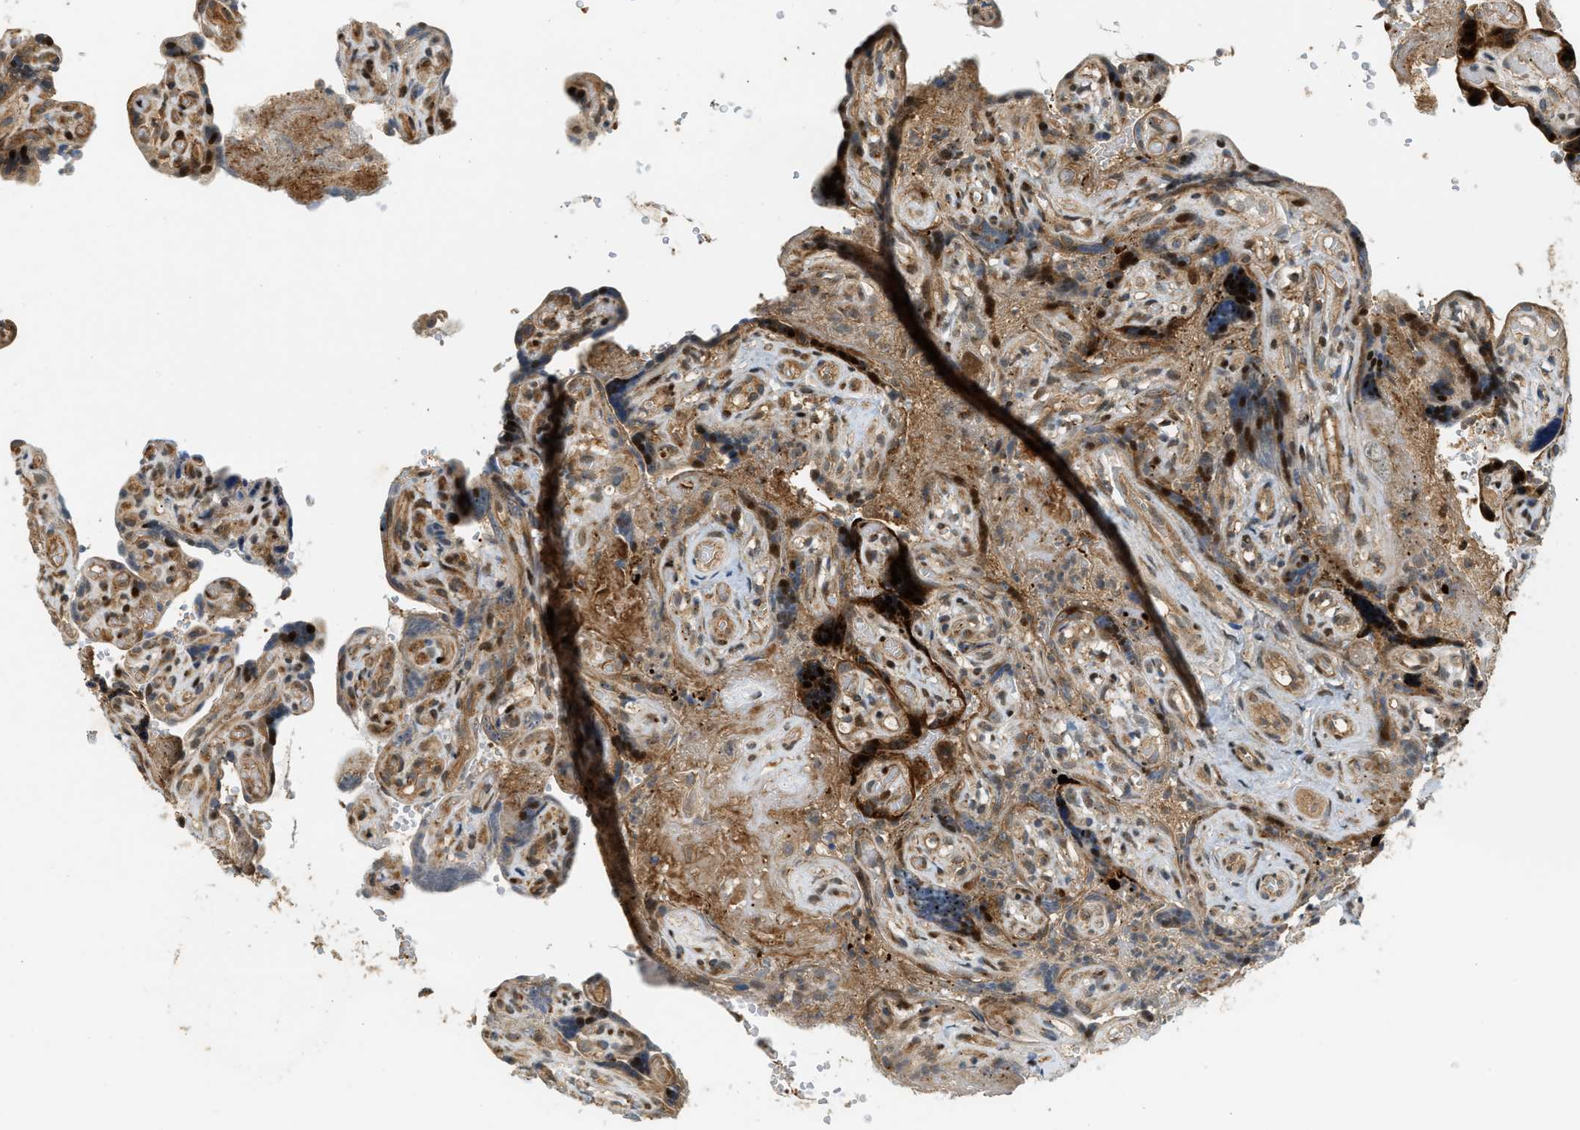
{"staining": {"intensity": "moderate", "quantity": ">75%", "location": "cytoplasmic/membranous,nuclear"}, "tissue": "placenta", "cell_type": "Decidual cells", "image_type": "normal", "snomed": [{"axis": "morphology", "description": "Normal tissue, NOS"}, {"axis": "topography", "description": "Placenta"}], "caption": "Unremarkable placenta exhibits moderate cytoplasmic/membranous,nuclear positivity in about >75% of decidual cells, visualized by immunohistochemistry. The staining was performed using DAB to visualize the protein expression in brown, while the nuclei were stained in blue with hematoxylin (Magnification: 20x).", "gene": "TRAPPC14", "patient": {"sex": "female", "age": 30}}